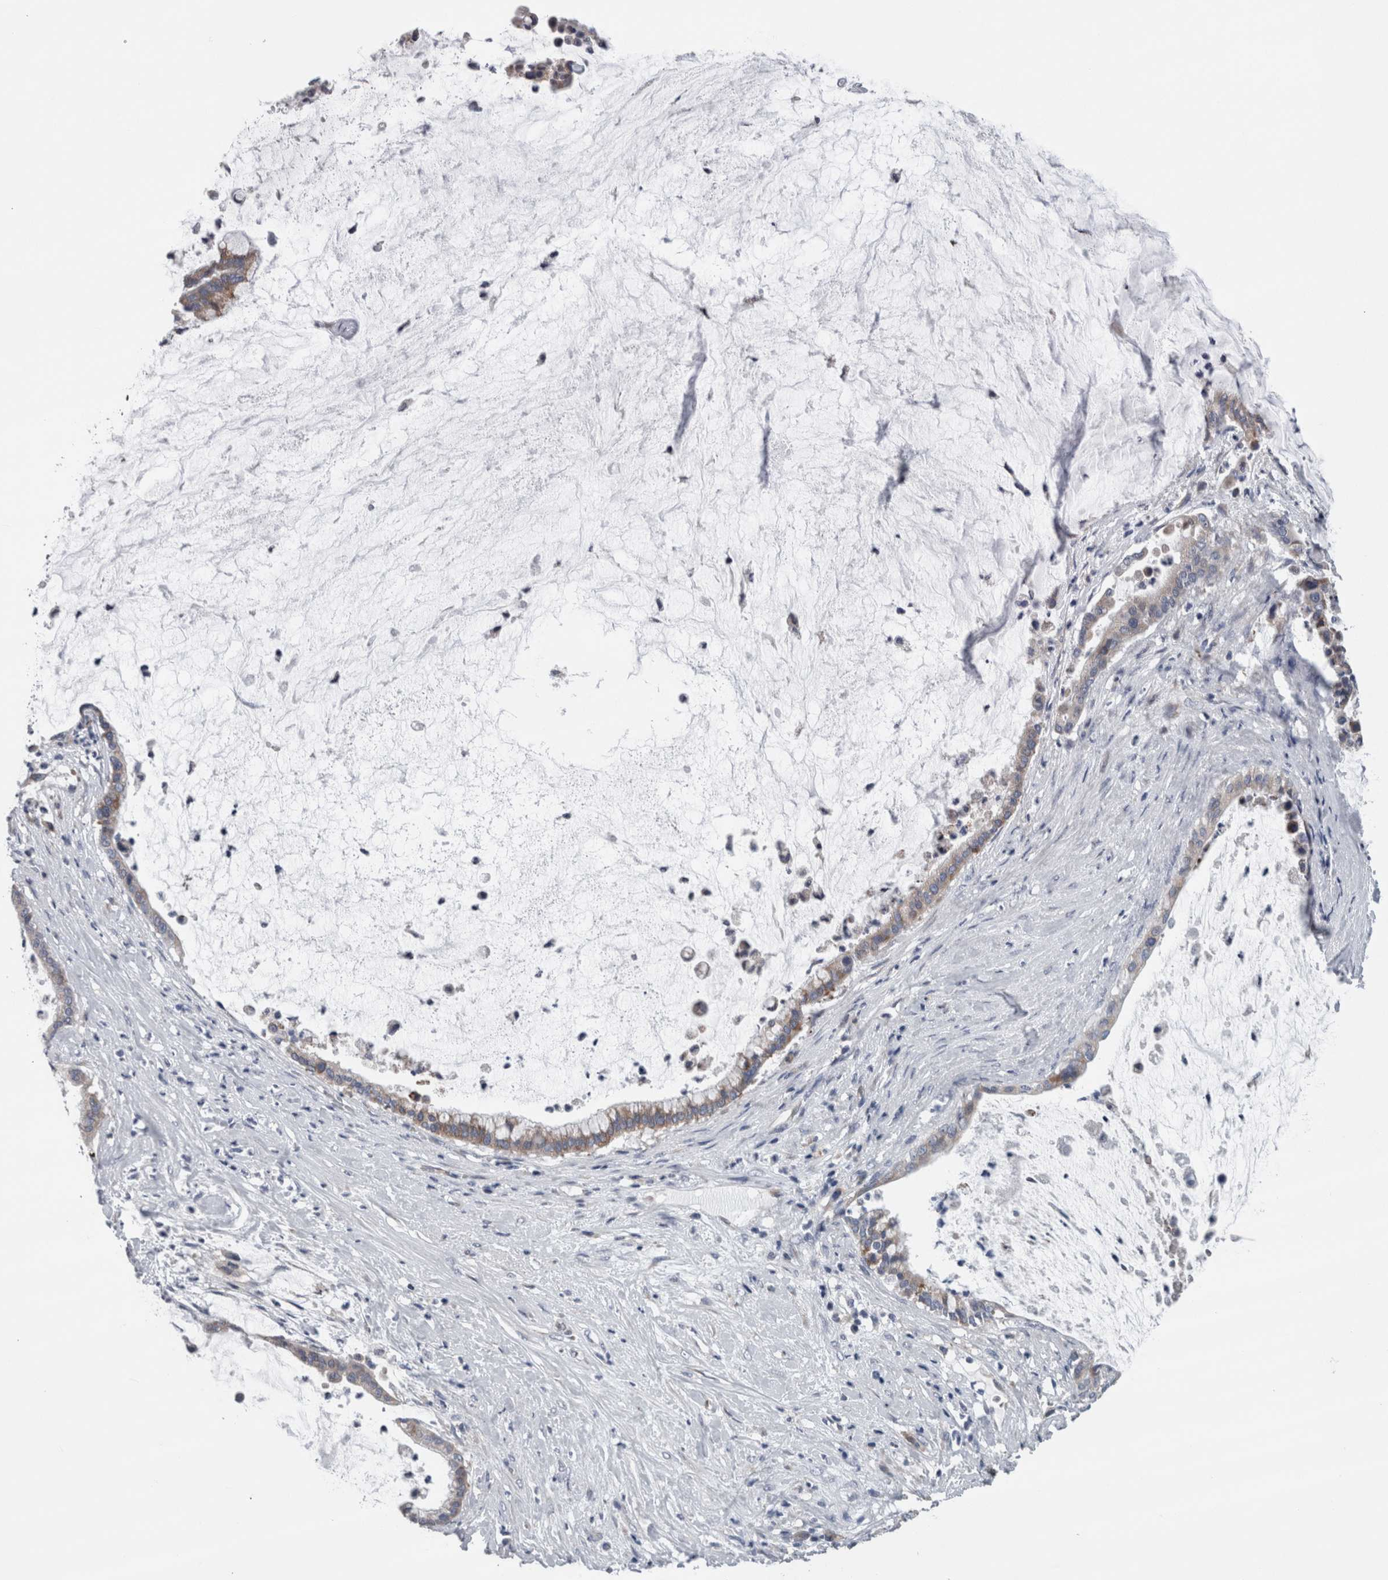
{"staining": {"intensity": "moderate", "quantity": "25%-75%", "location": "cytoplasmic/membranous"}, "tissue": "pancreatic cancer", "cell_type": "Tumor cells", "image_type": "cancer", "snomed": [{"axis": "morphology", "description": "Adenocarcinoma, NOS"}, {"axis": "topography", "description": "Pancreas"}], "caption": "Tumor cells exhibit moderate cytoplasmic/membranous expression in about 25%-75% of cells in pancreatic cancer (adenocarcinoma). (Brightfield microscopy of DAB IHC at high magnification).", "gene": "GDAP1", "patient": {"sex": "male", "age": 41}}